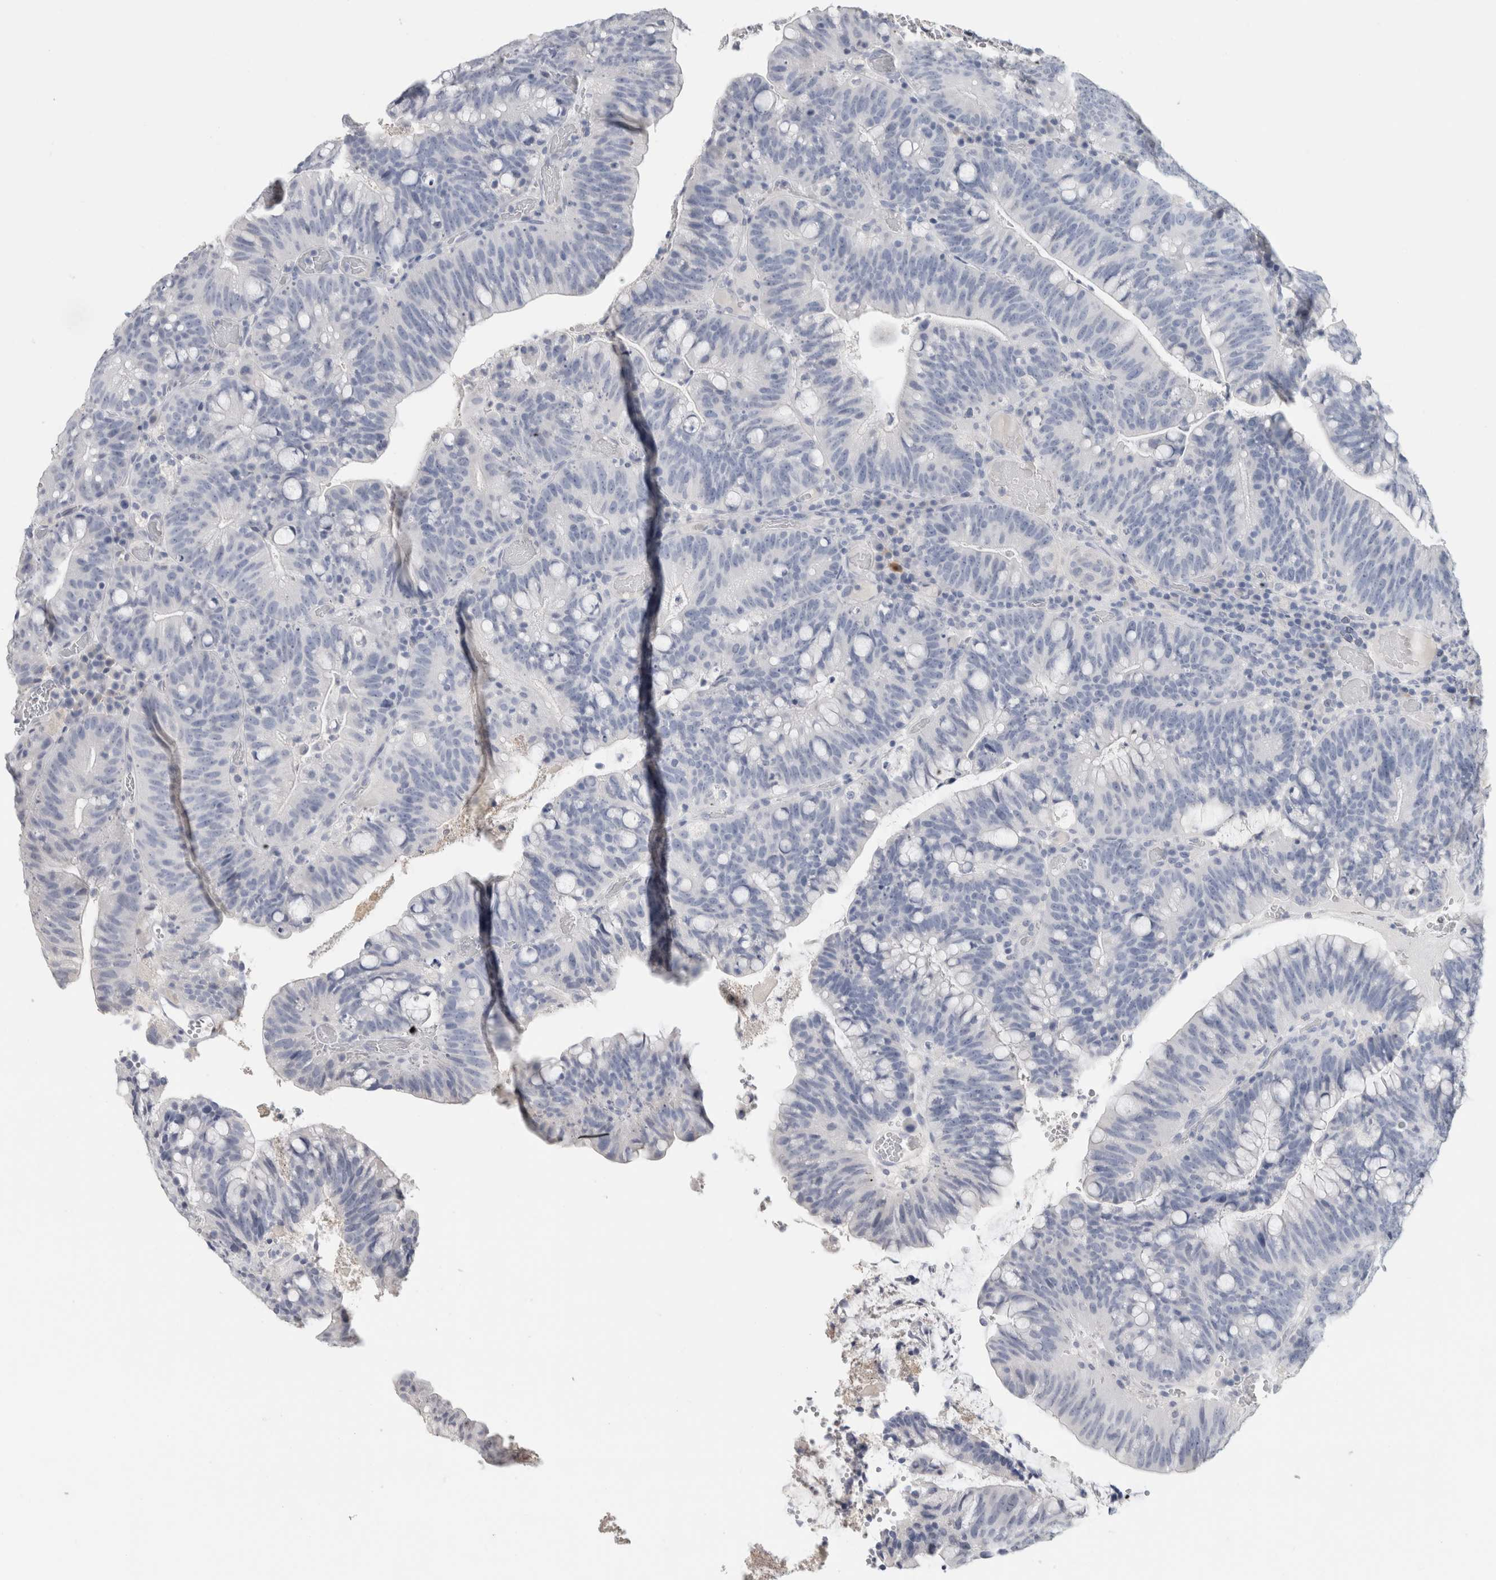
{"staining": {"intensity": "negative", "quantity": "none", "location": "none"}, "tissue": "colorectal cancer", "cell_type": "Tumor cells", "image_type": "cancer", "snomed": [{"axis": "morphology", "description": "Adenocarcinoma, NOS"}, {"axis": "topography", "description": "Colon"}], "caption": "Immunohistochemistry (IHC) histopathology image of neoplastic tissue: colorectal adenocarcinoma stained with DAB displays no significant protein positivity in tumor cells. (DAB IHC with hematoxylin counter stain).", "gene": "BCAN", "patient": {"sex": "female", "age": 66}}